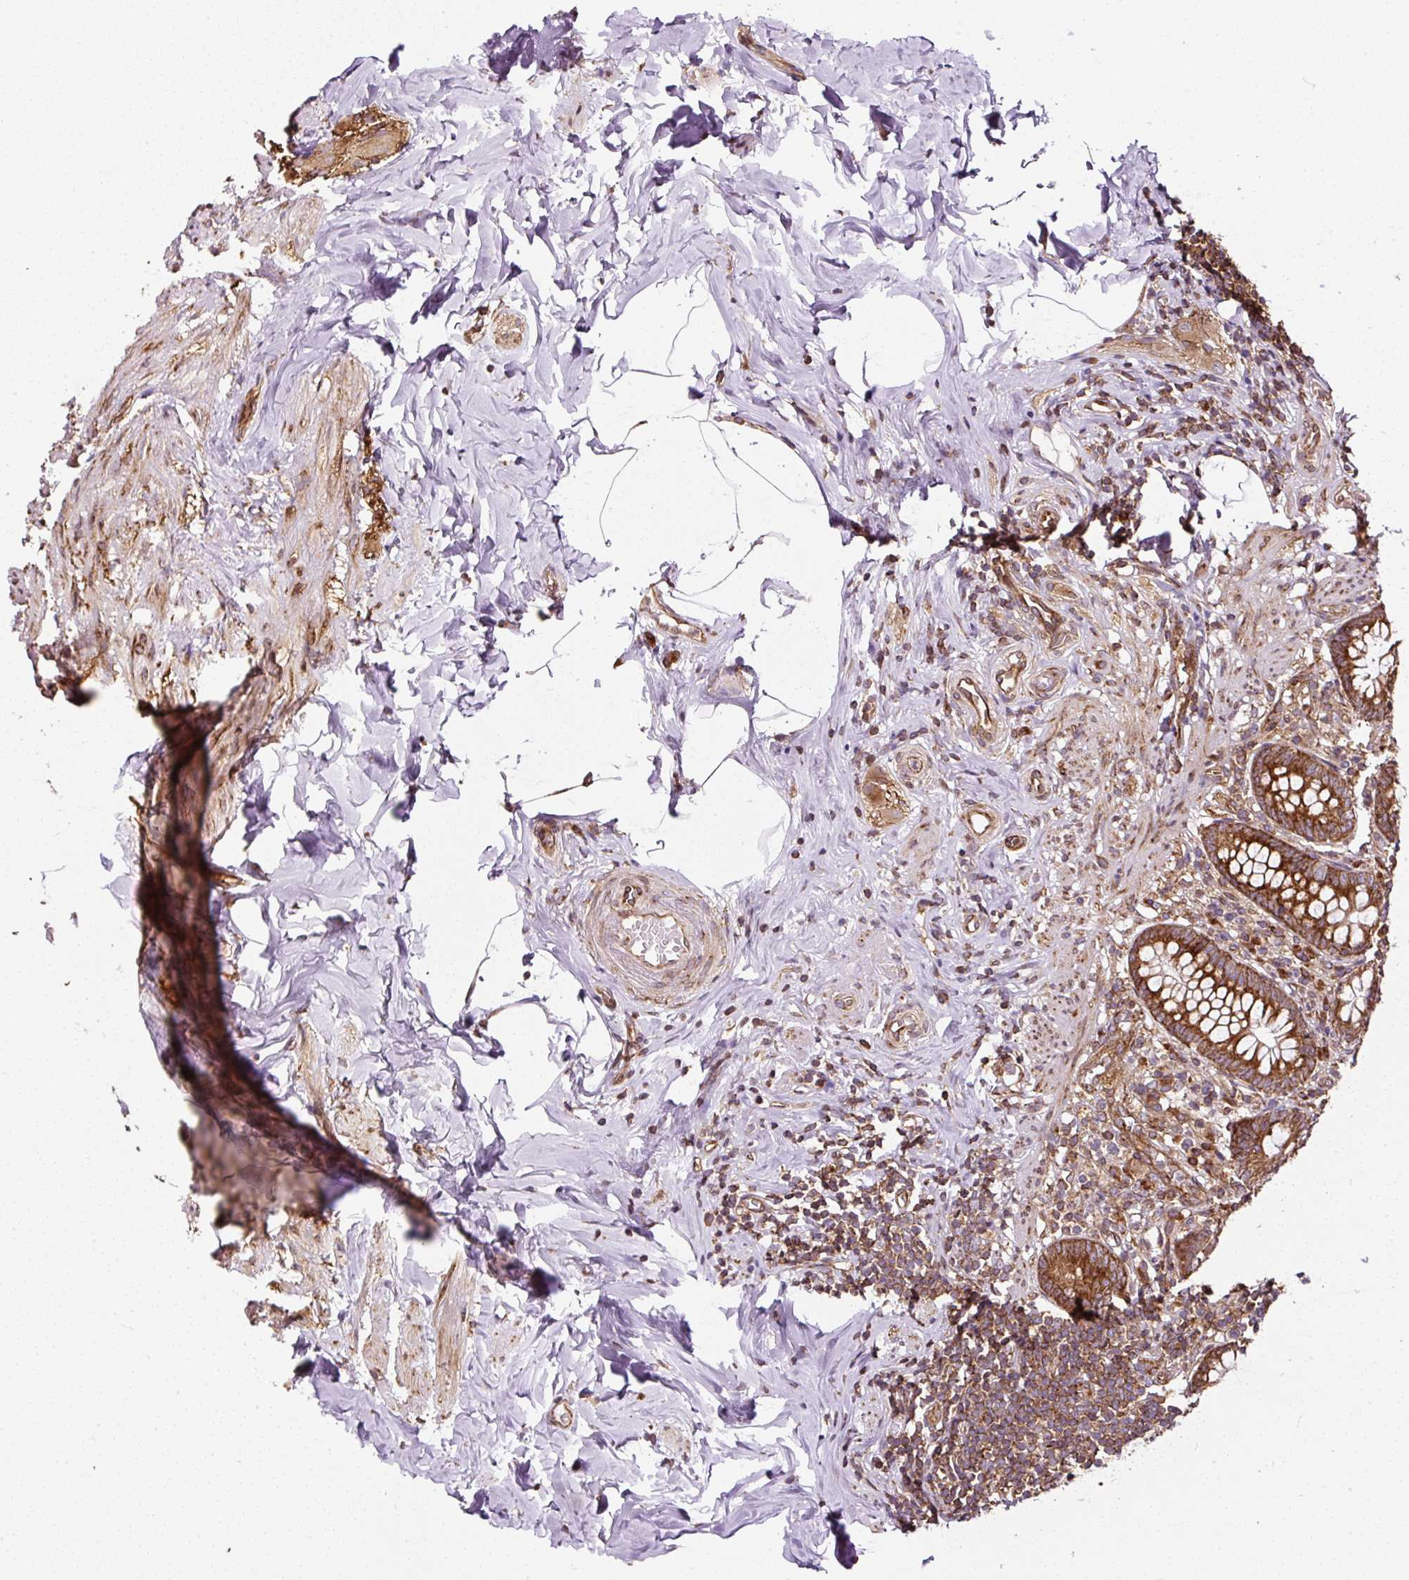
{"staining": {"intensity": "strong", "quantity": ">75%", "location": "cytoplasmic/membranous"}, "tissue": "appendix", "cell_type": "Glandular cells", "image_type": "normal", "snomed": [{"axis": "morphology", "description": "Normal tissue, NOS"}, {"axis": "topography", "description": "Appendix"}], "caption": "High-magnification brightfield microscopy of normal appendix stained with DAB (brown) and counterstained with hematoxylin (blue). glandular cells exhibit strong cytoplasmic/membranous staining is seen in approximately>75% of cells.", "gene": "KDM4E", "patient": {"sex": "male", "age": 55}}